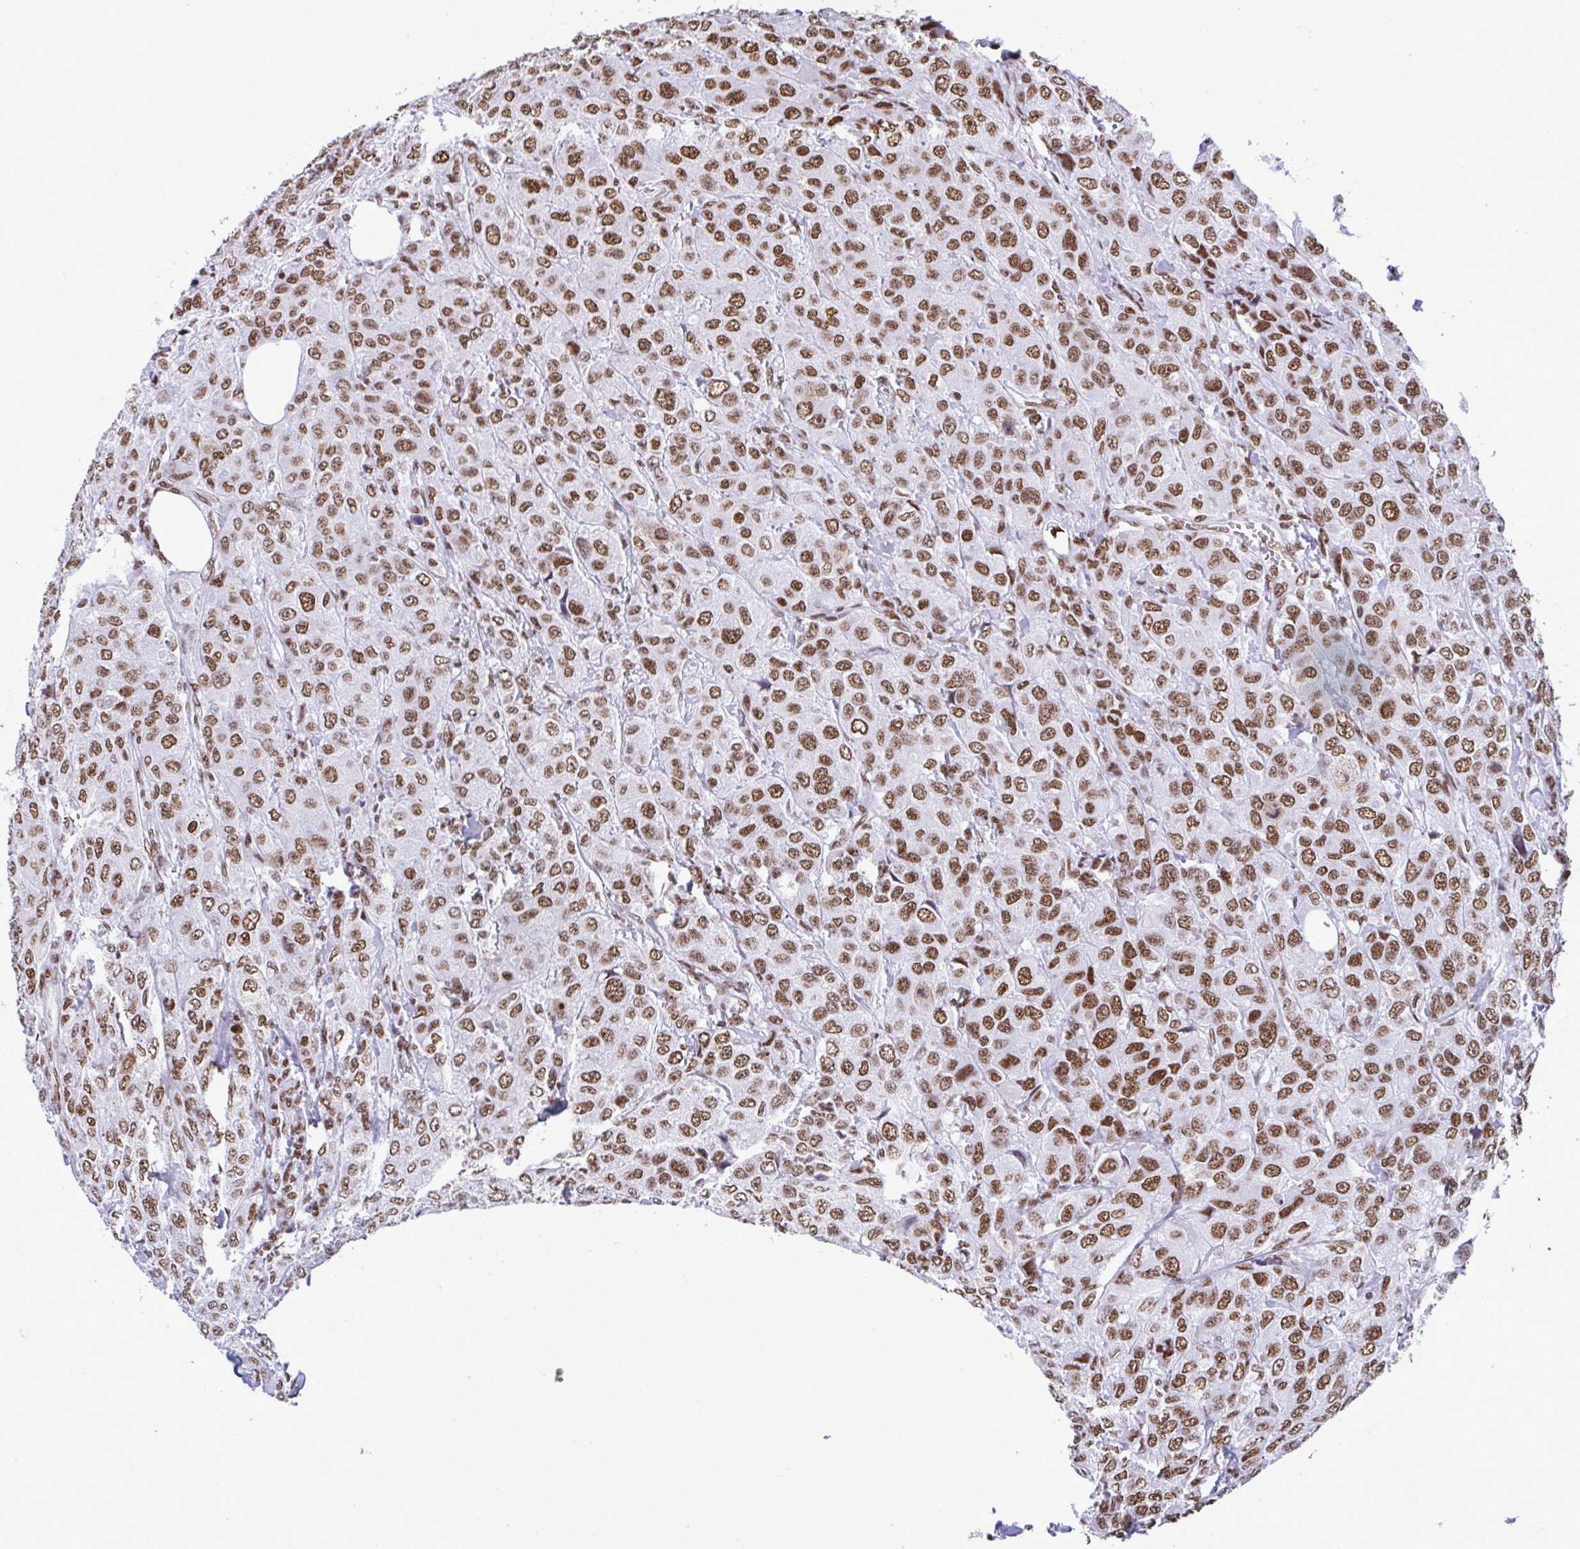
{"staining": {"intensity": "moderate", "quantity": ">75%", "location": "nuclear"}, "tissue": "breast cancer", "cell_type": "Tumor cells", "image_type": "cancer", "snomed": [{"axis": "morphology", "description": "Duct carcinoma"}, {"axis": "topography", "description": "Breast"}], "caption": "The immunohistochemical stain highlights moderate nuclear positivity in tumor cells of breast cancer (invasive ductal carcinoma) tissue.", "gene": "DDX52", "patient": {"sex": "female", "age": 43}}